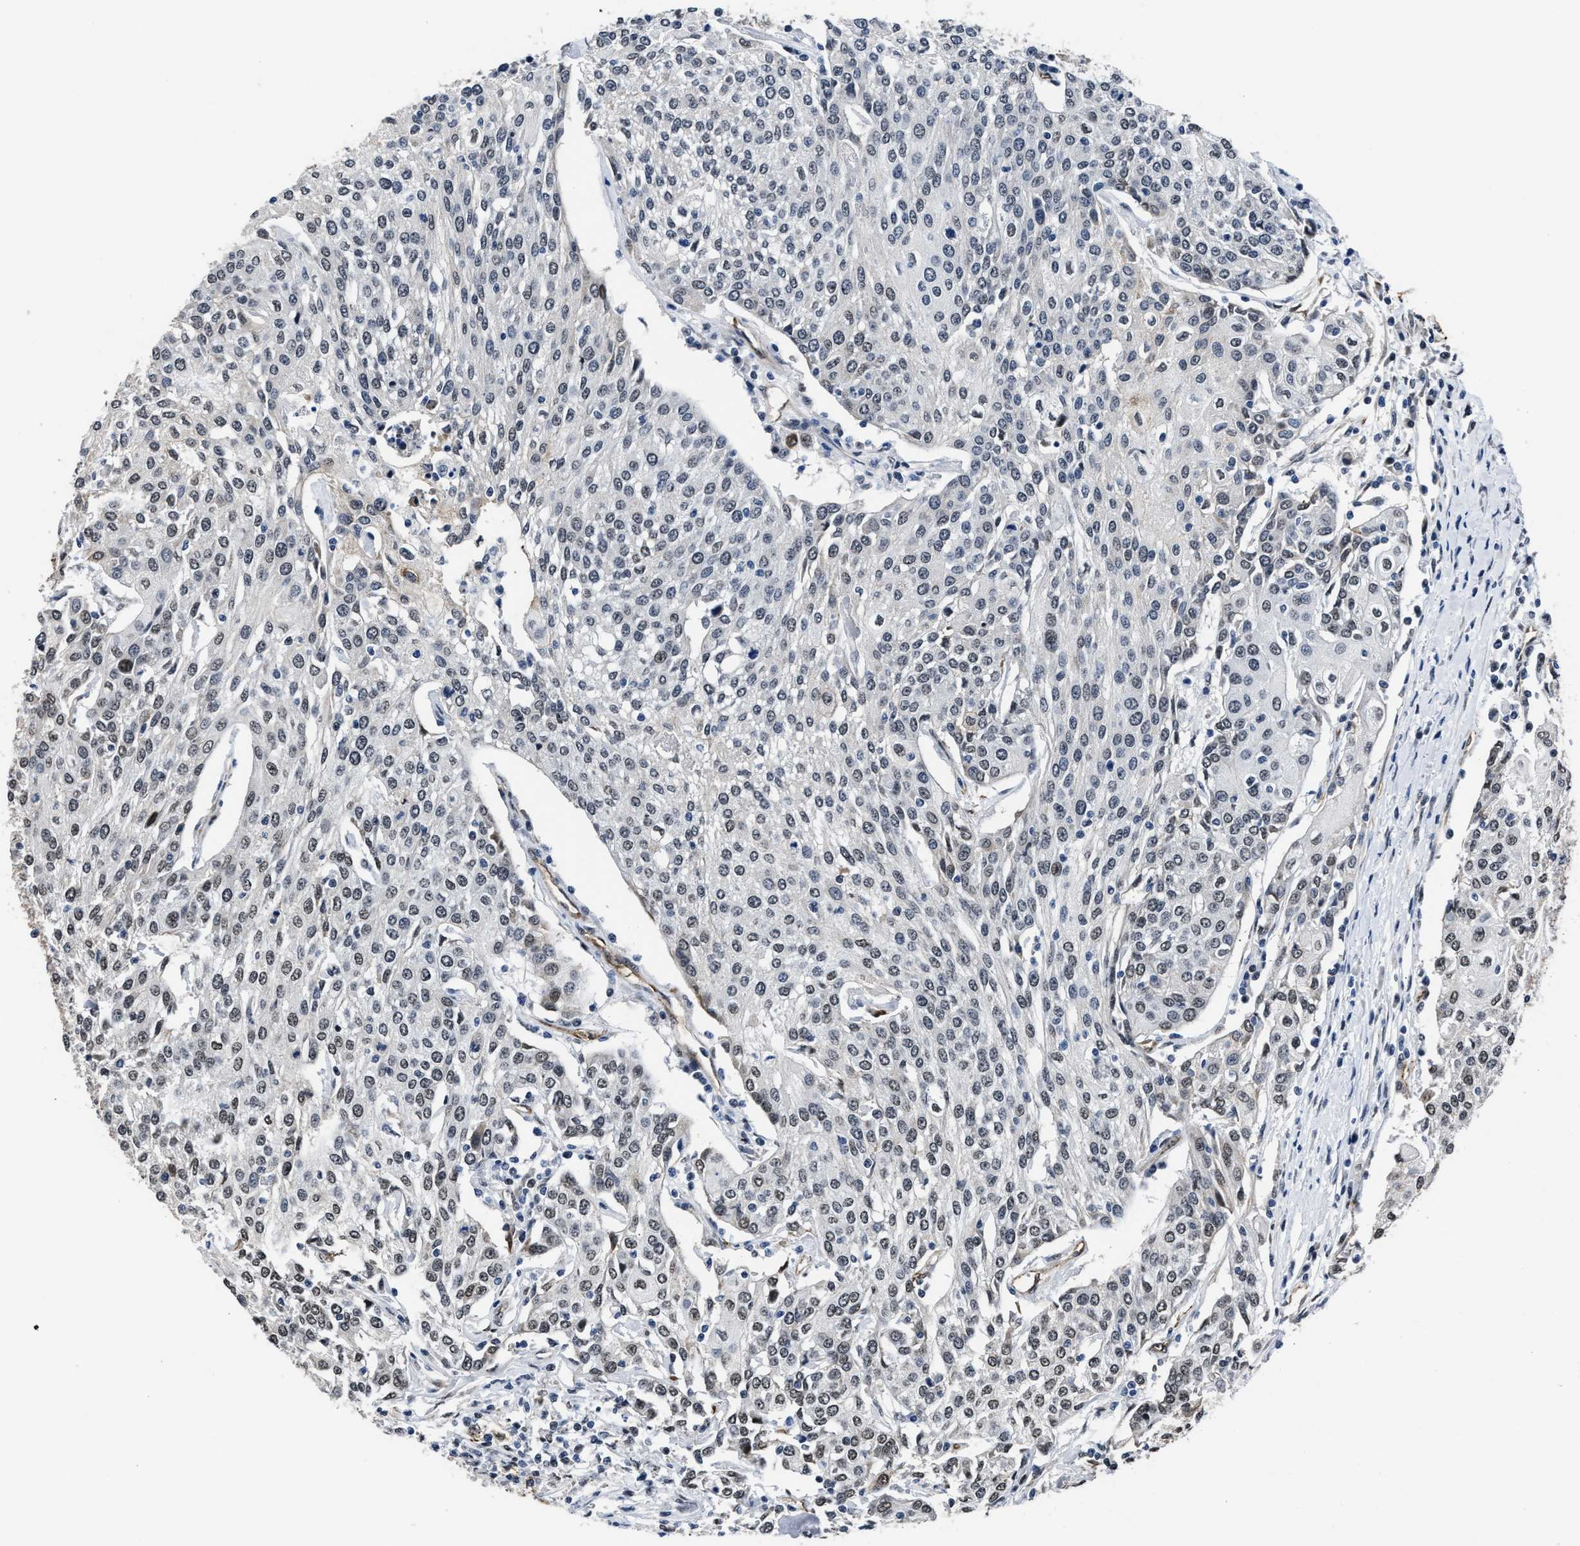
{"staining": {"intensity": "weak", "quantity": "25%-75%", "location": "nuclear"}, "tissue": "urothelial cancer", "cell_type": "Tumor cells", "image_type": "cancer", "snomed": [{"axis": "morphology", "description": "Urothelial carcinoma, High grade"}, {"axis": "topography", "description": "Urinary bladder"}], "caption": "Urothelial cancer stained with a brown dye demonstrates weak nuclear positive staining in about 25%-75% of tumor cells.", "gene": "MARCKSL1", "patient": {"sex": "female", "age": 85}}